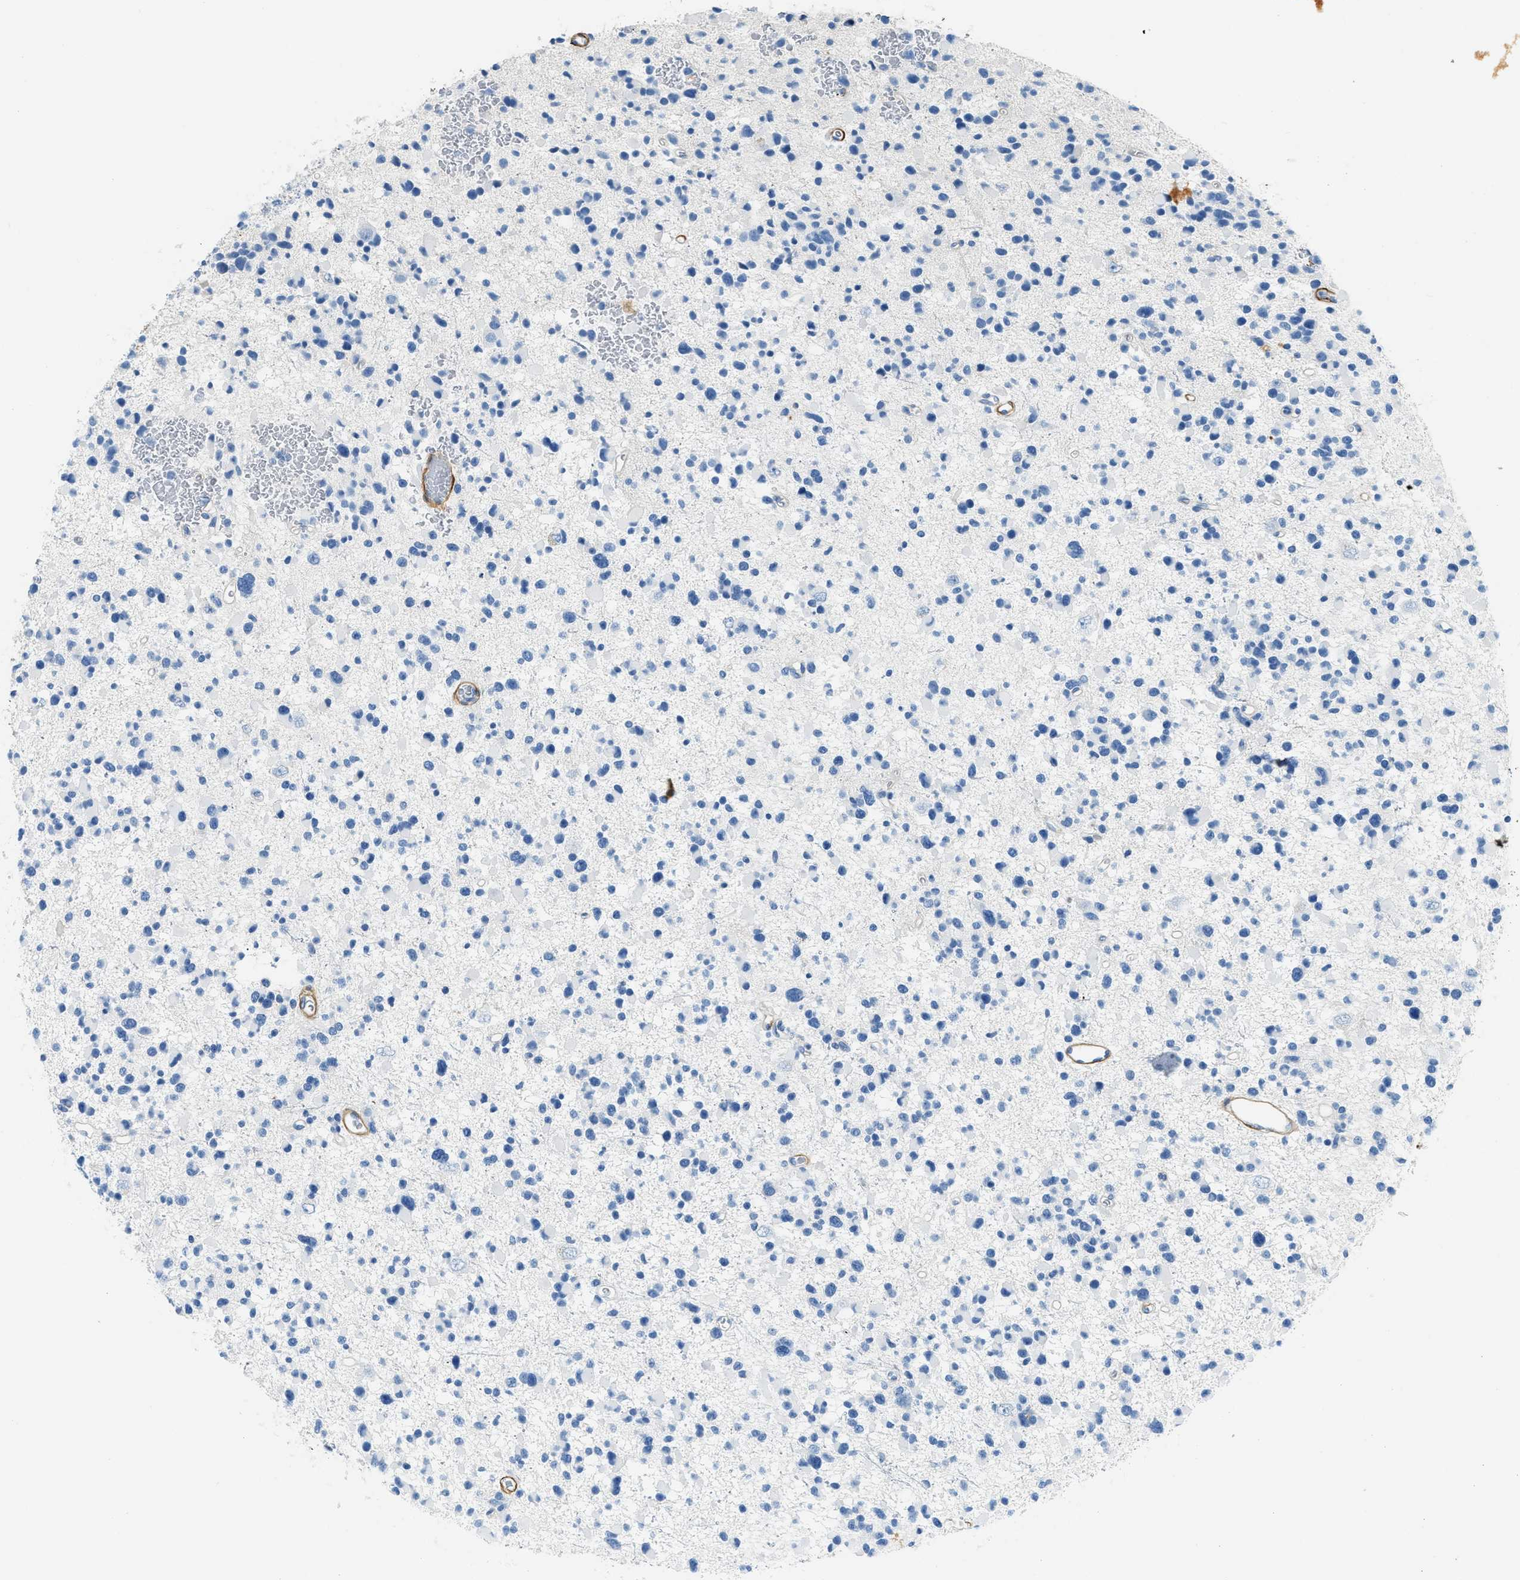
{"staining": {"intensity": "negative", "quantity": "none", "location": "none"}, "tissue": "glioma", "cell_type": "Tumor cells", "image_type": "cancer", "snomed": [{"axis": "morphology", "description": "Glioma, malignant, Low grade"}, {"axis": "topography", "description": "Brain"}], "caption": "Immunohistochemistry photomicrograph of neoplastic tissue: malignant glioma (low-grade) stained with DAB (3,3'-diaminobenzidine) shows no significant protein expression in tumor cells.", "gene": "COL15A1", "patient": {"sex": "female", "age": 22}}